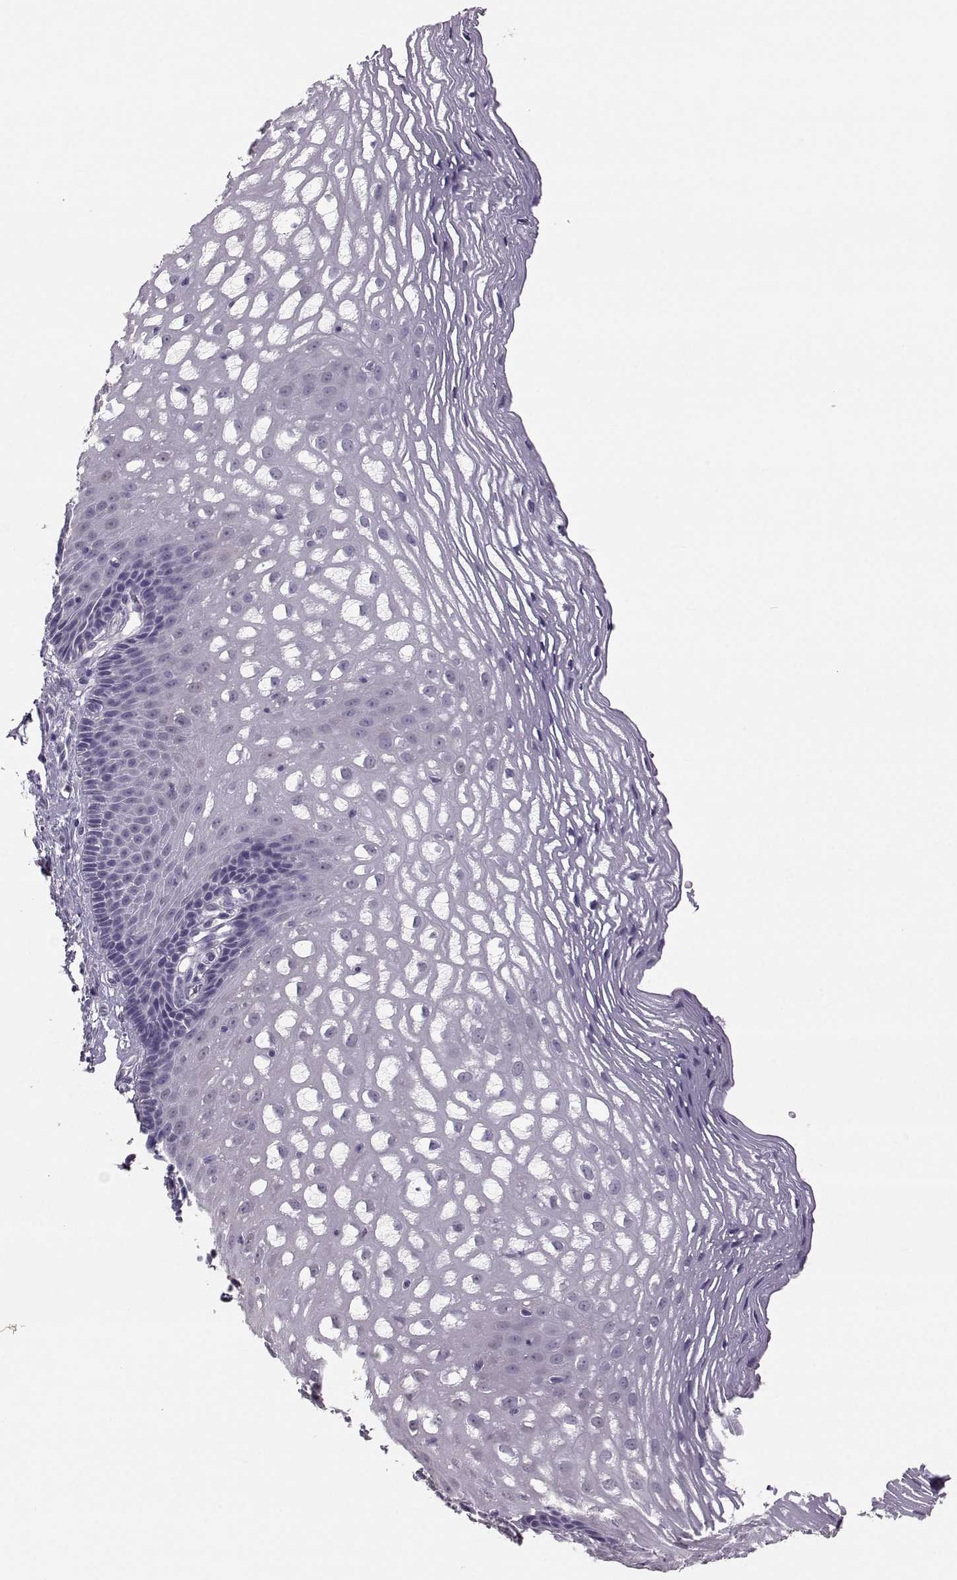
{"staining": {"intensity": "negative", "quantity": "none", "location": "none"}, "tissue": "esophagus", "cell_type": "Squamous epithelial cells", "image_type": "normal", "snomed": [{"axis": "morphology", "description": "Normal tissue, NOS"}, {"axis": "topography", "description": "Esophagus"}], "caption": "Protein analysis of unremarkable esophagus displays no significant expression in squamous epithelial cells.", "gene": "IGSF1", "patient": {"sex": "male", "age": 76}}